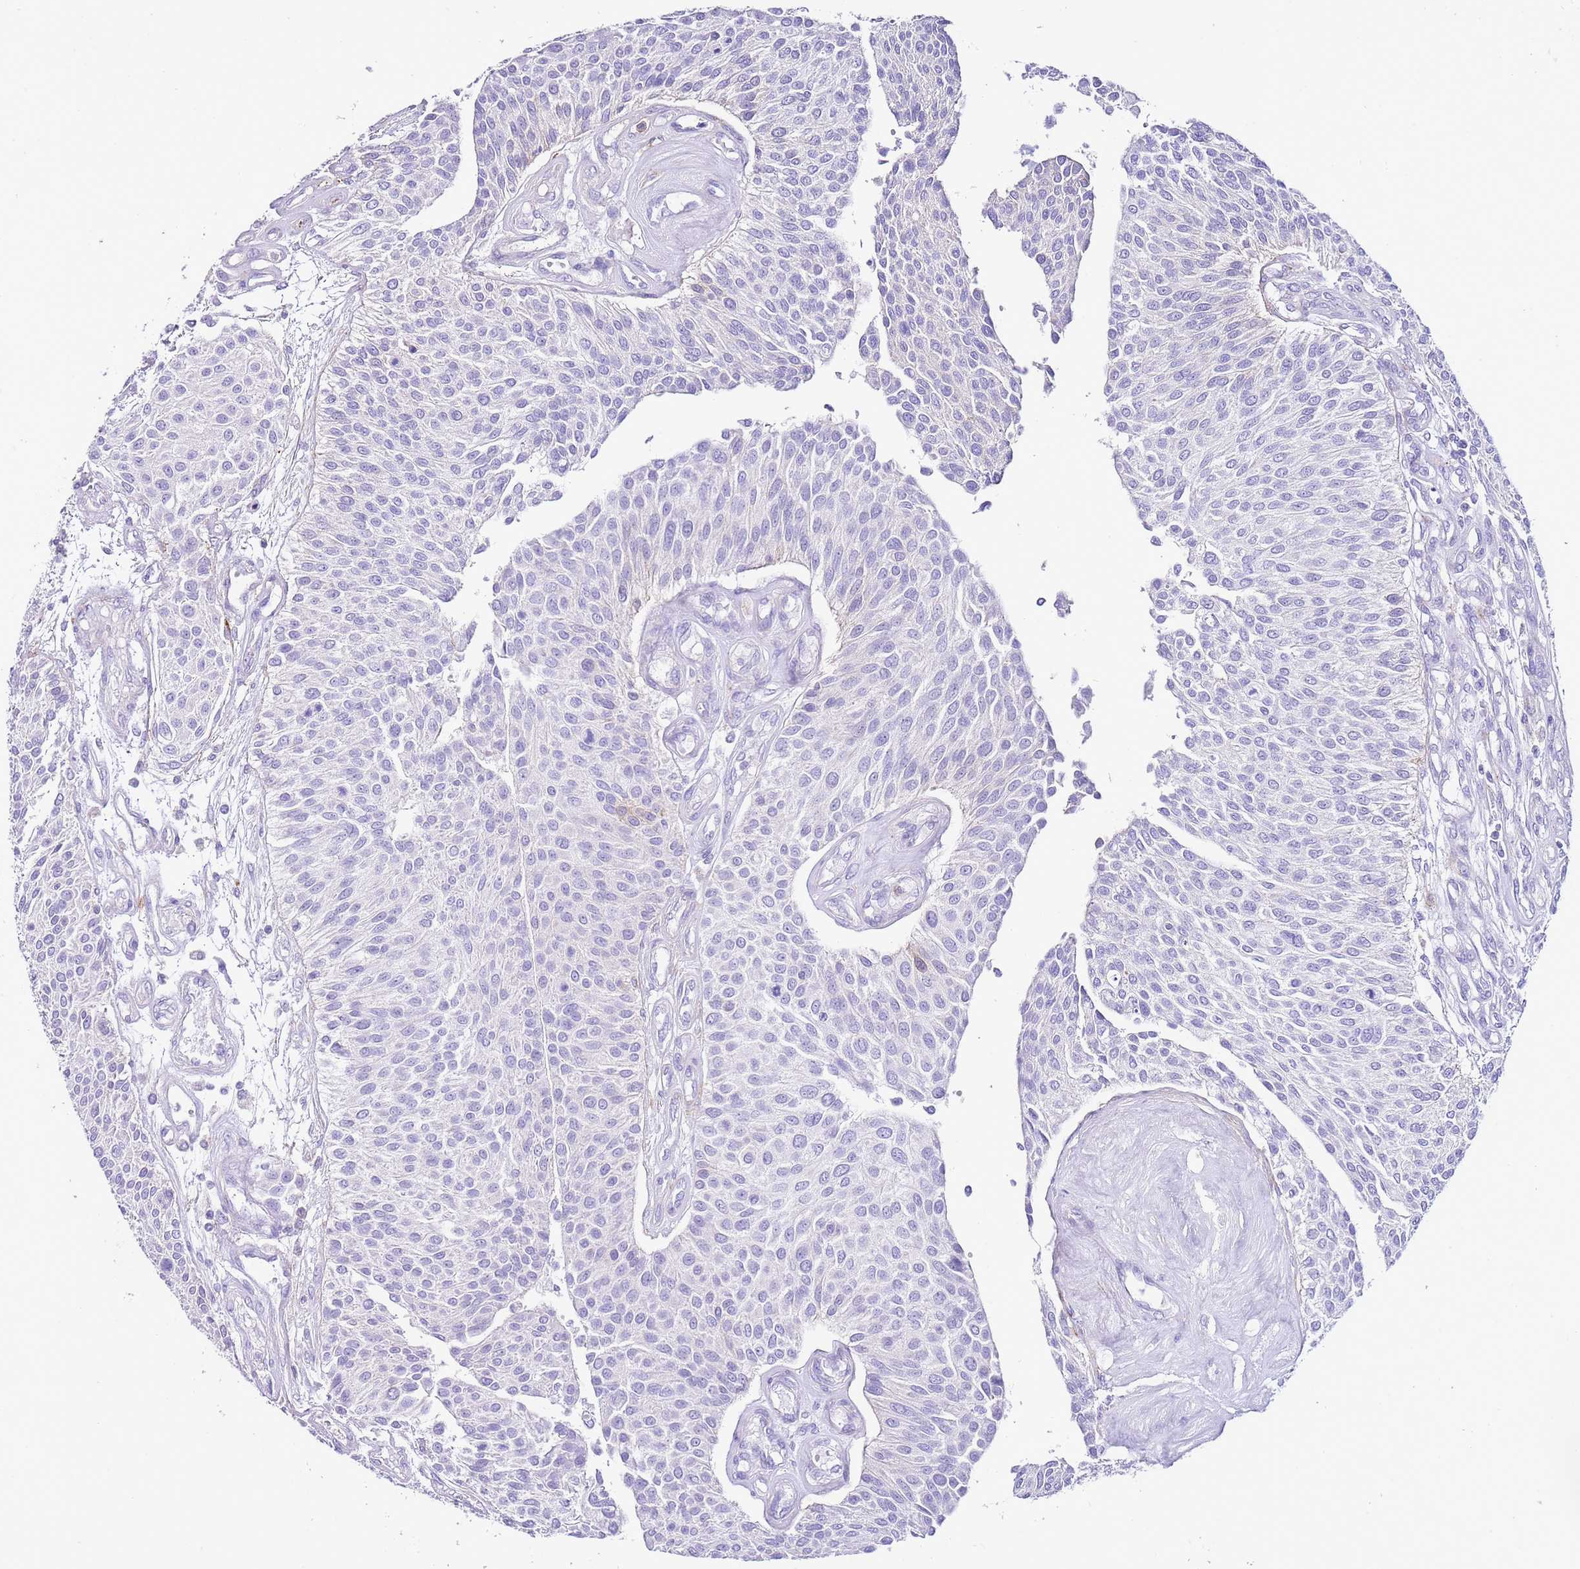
{"staining": {"intensity": "negative", "quantity": "none", "location": "none"}, "tissue": "urothelial cancer", "cell_type": "Tumor cells", "image_type": "cancer", "snomed": [{"axis": "morphology", "description": "Urothelial carcinoma, NOS"}, {"axis": "topography", "description": "Urinary bladder"}], "caption": "A micrograph of transitional cell carcinoma stained for a protein displays no brown staining in tumor cells.", "gene": "ALDH3A1", "patient": {"sex": "male", "age": 55}}